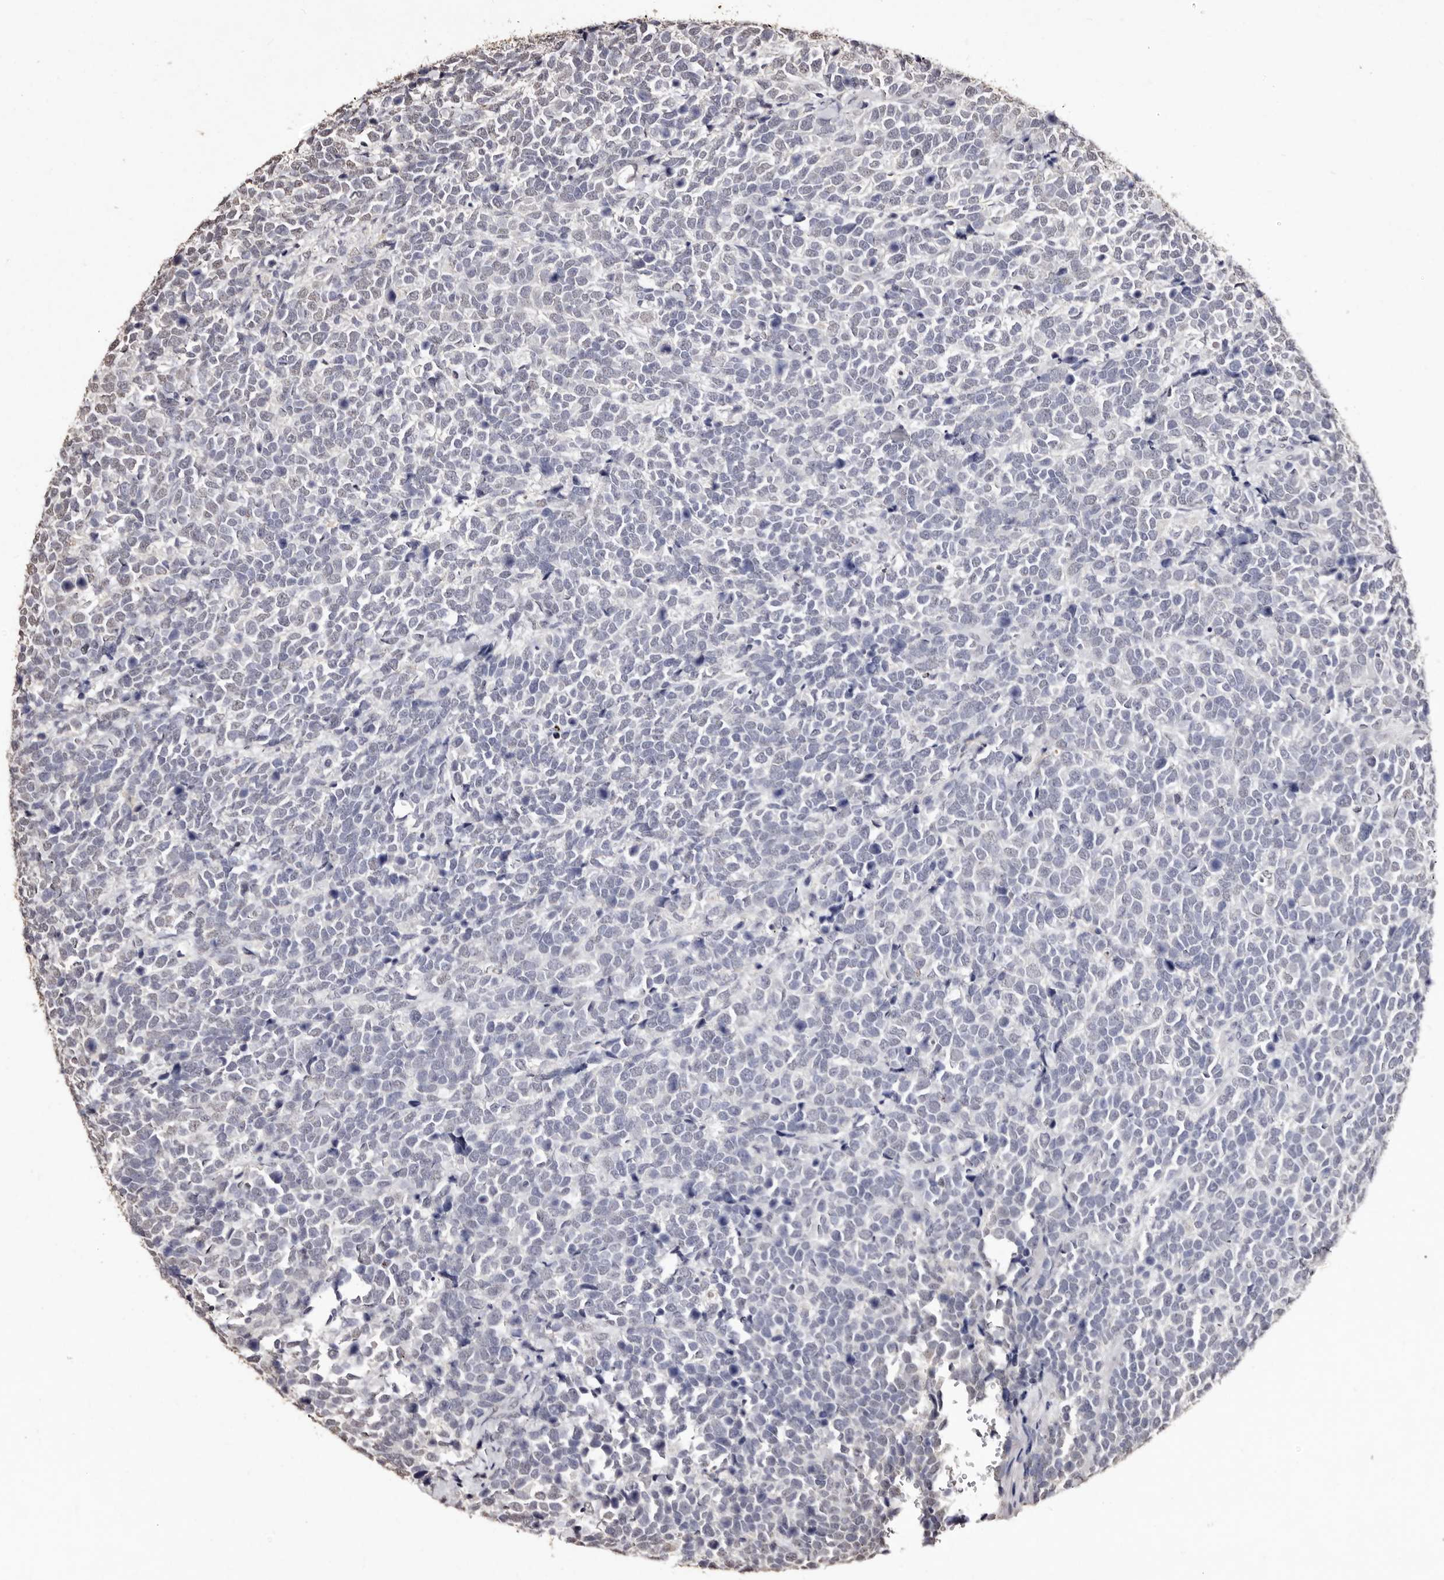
{"staining": {"intensity": "negative", "quantity": "none", "location": "none"}, "tissue": "urothelial cancer", "cell_type": "Tumor cells", "image_type": "cancer", "snomed": [{"axis": "morphology", "description": "Urothelial carcinoma, High grade"}, {"axis": "topography", "description": "Urinary bladder"}], "caption": "High magnification brightfield microscopy of high-grade urothelial carcinoma stained with DAB (3,3'-diaminobenzidine) (brown) and counterstained with hematoxylin (blue): tumor cells show no significant staining.", "gene": "ERBB4", "patient": {"sex": "female", "age": 82}}